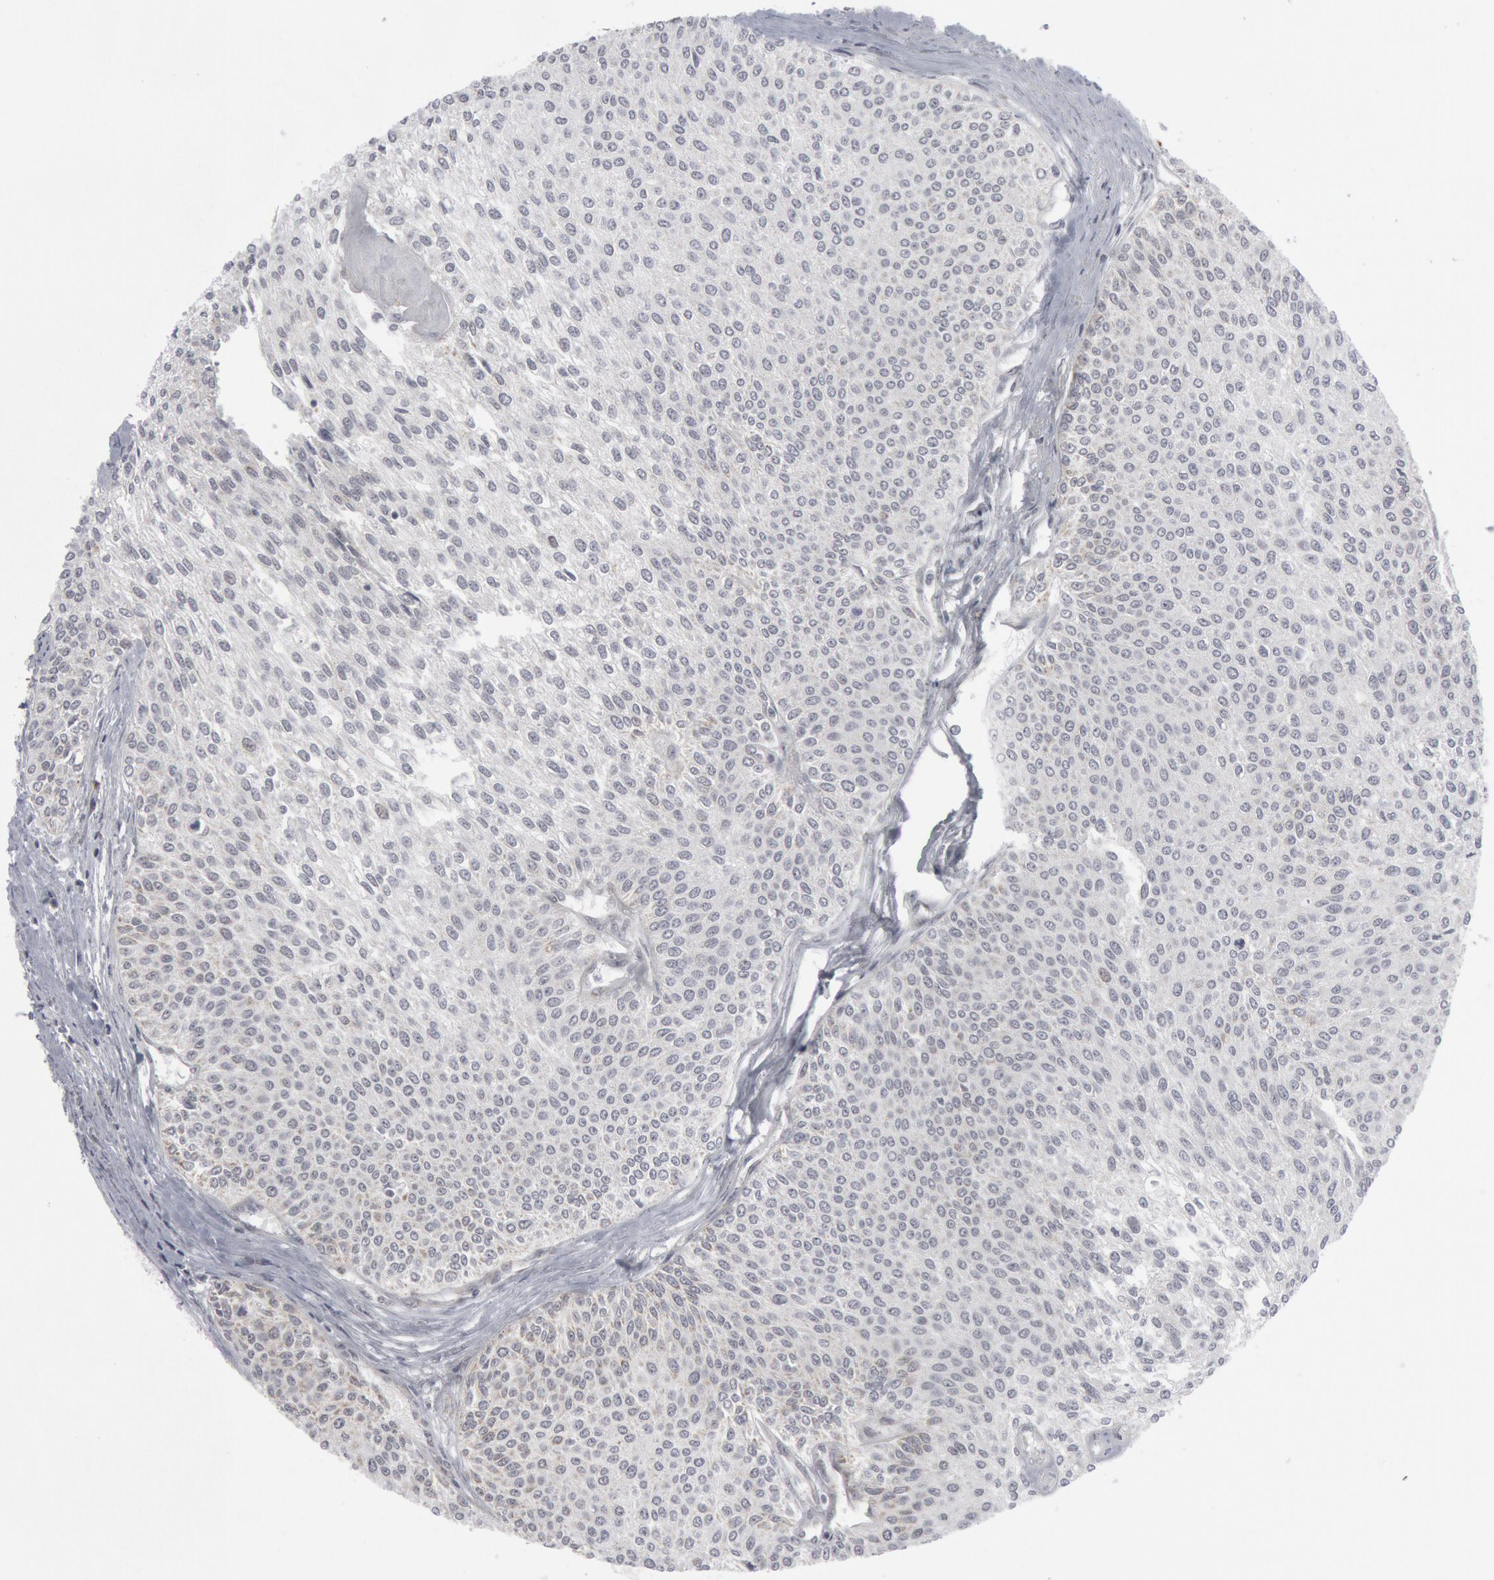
{"staining": {"intensity": "negative", "quantity": "none", "location": "none"}, "tissue": "urothelial cancer", "cell_type": "Tumor cells", "image_type": "cancer", "snomed": [{"axis": "morphology", "description": "Urothelial carcinoma, Low grade"}, {"axis": "topography", "description": "Urinary bladder"}], "caption": "Tumor cells show no significant expression in urothelial cancer.", "gene": "CASP9", "patient": {"sex": "female", "age": 73}}